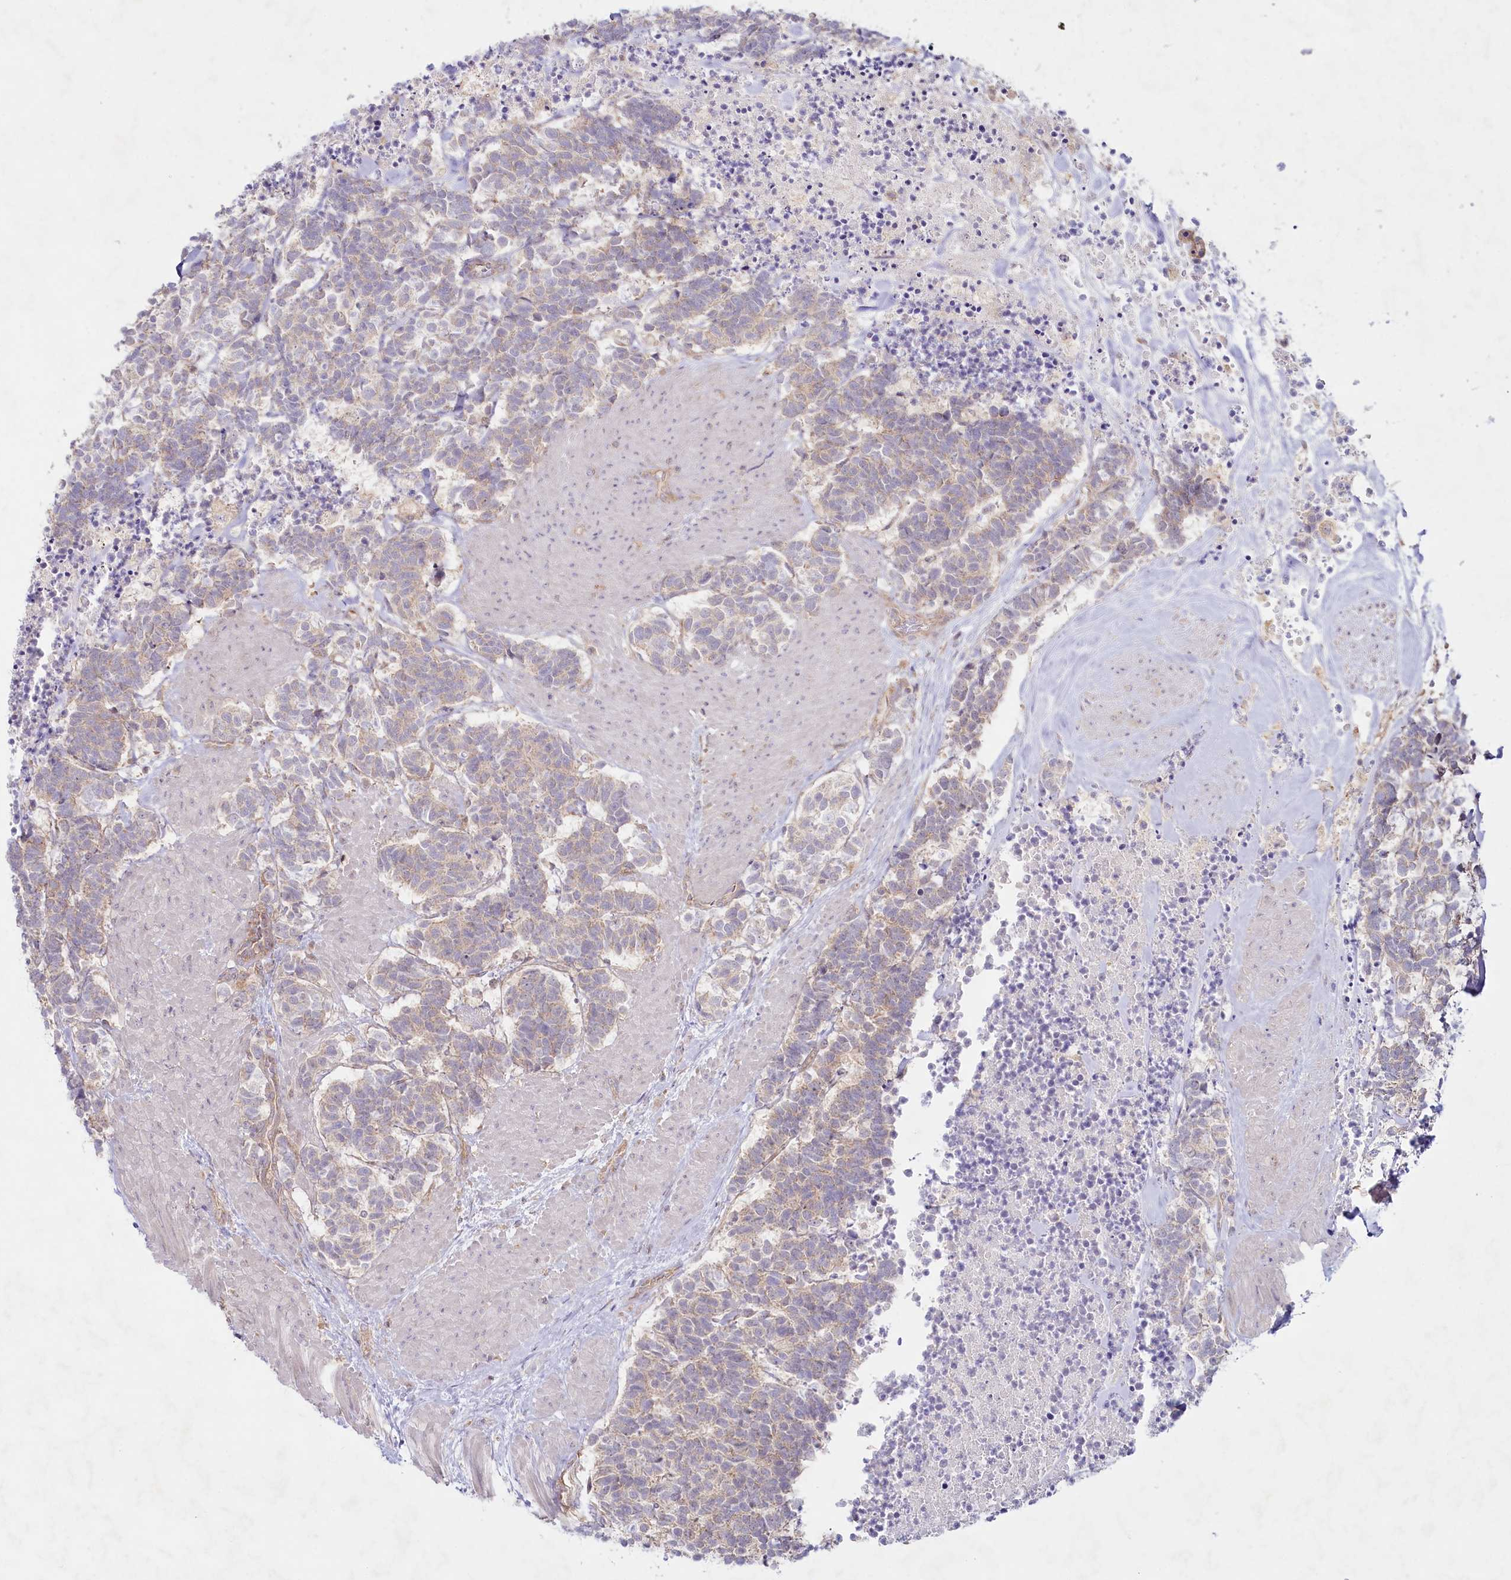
{"staining": {"intensity": "weak", "quantity": "<25%", "location": "cytoplasmic/membranous"}, "tissue": "carcinoid", "cell_type": "Tumor cells", "image_type": "cancer", "snomed": [{"axis": "morphology", "description": "Carcinoma, NOS"}, {"axis": "morphology", "description": "Carcinoid, malignant, NOS"}, {"axis": "topography", "description": "Urinary bladder"}], "caption": "An image of malignant carcinoid stained for a protein shows no brown staining in tumor cells.", "gene": "TNIP1", "patient": {"sex": "male", "age": 57}}